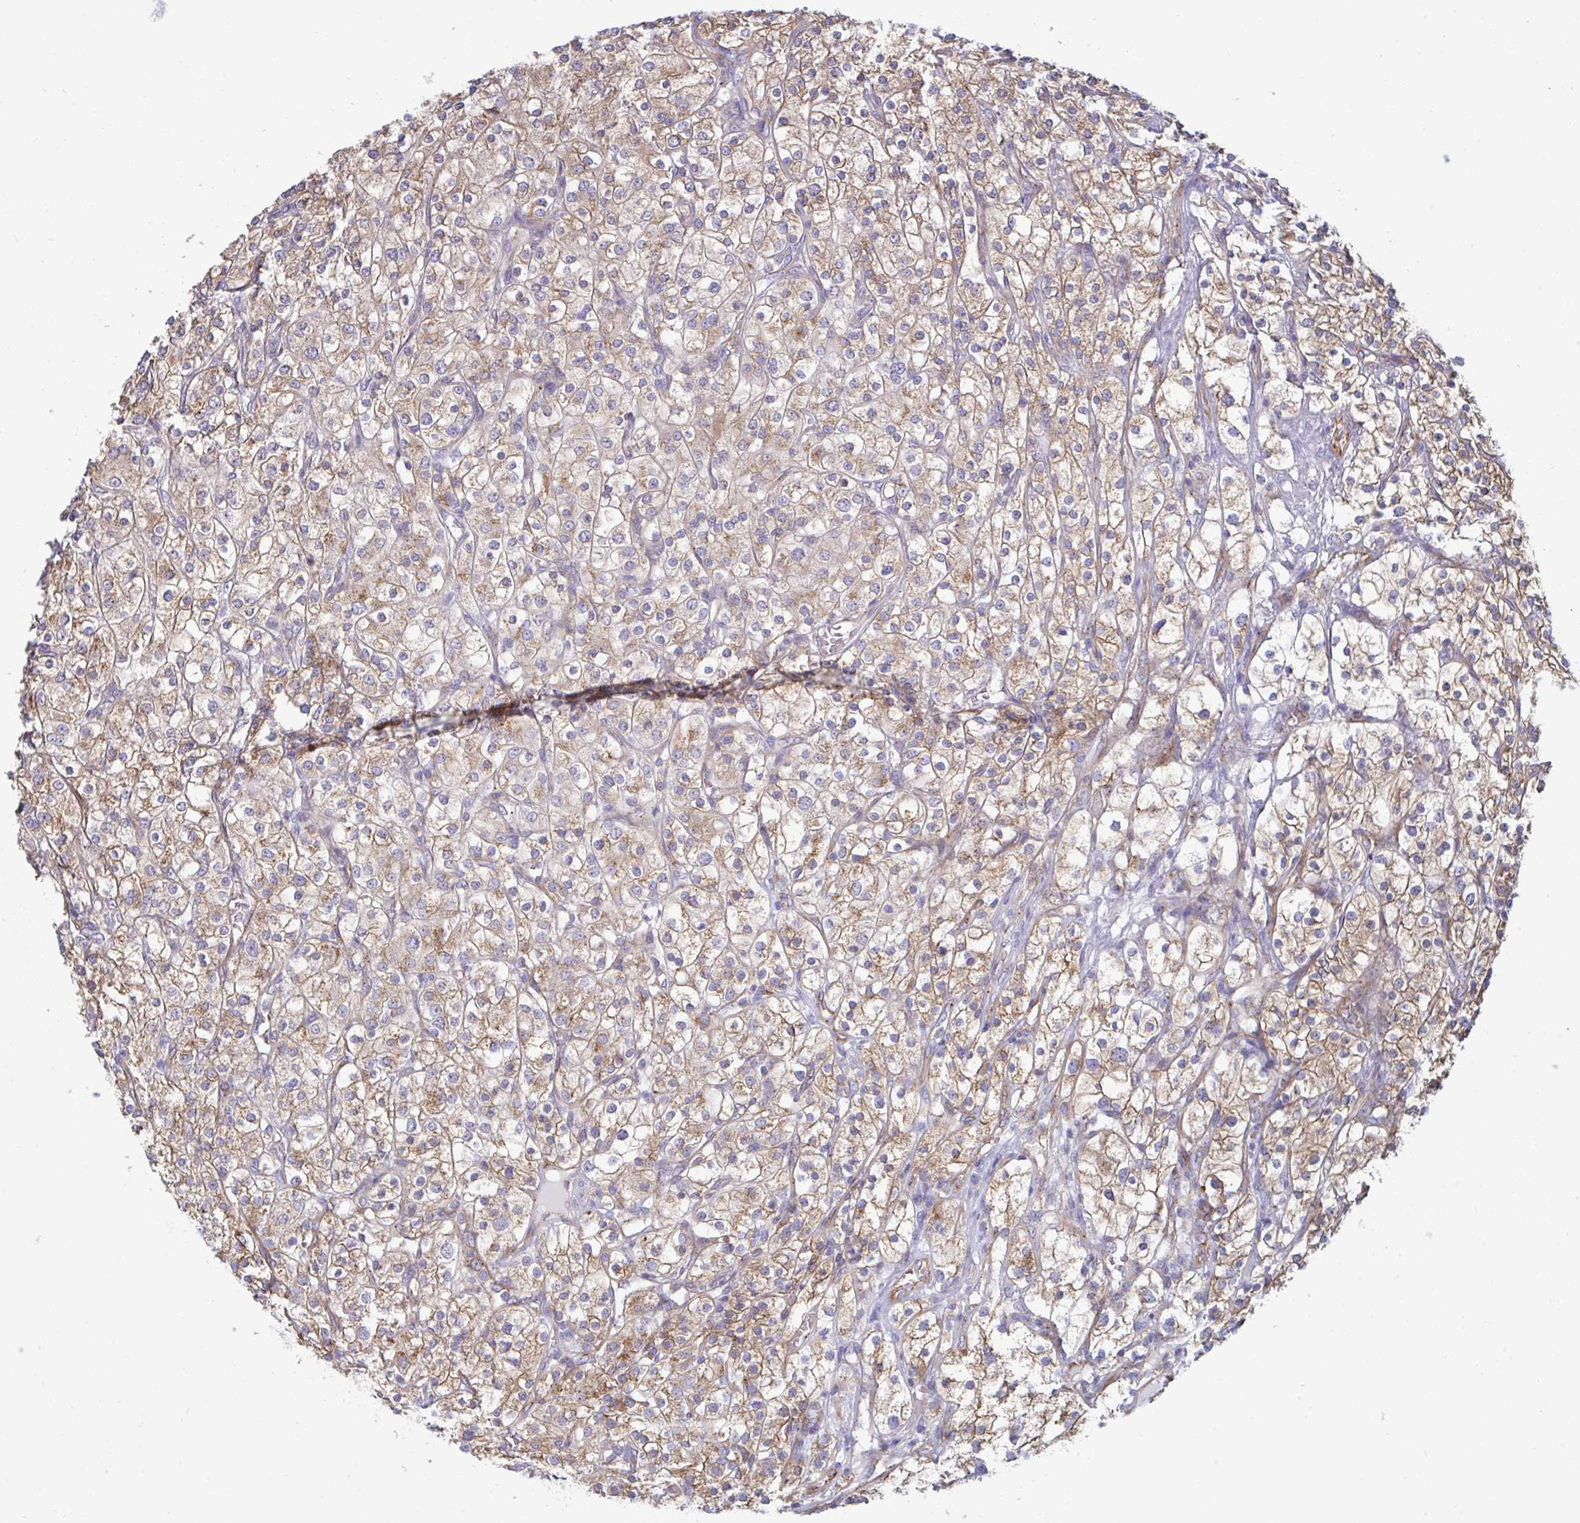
{"staining": {"intensity": "moderate", "quantity": ">75%", "location": "cytoplasmic/membranous"}, "tissue": "renal cancer", "cell_type": "Tumor cells", "image_type": "cancer", "snomed": [{"axis": "morphology", "description": "Adenocarcinoma, NOS"}, {"axis": "topography", "description": "Kidney"}], "caption": "Immunohistochemical staining of human renal cancer demonstrates medium levels of moderate cytoplasmic/membranous positivity in approximately >75% of tumor cells.", "gene": "SLC9A6", "patient": {"sex": "male", "age": 80}}